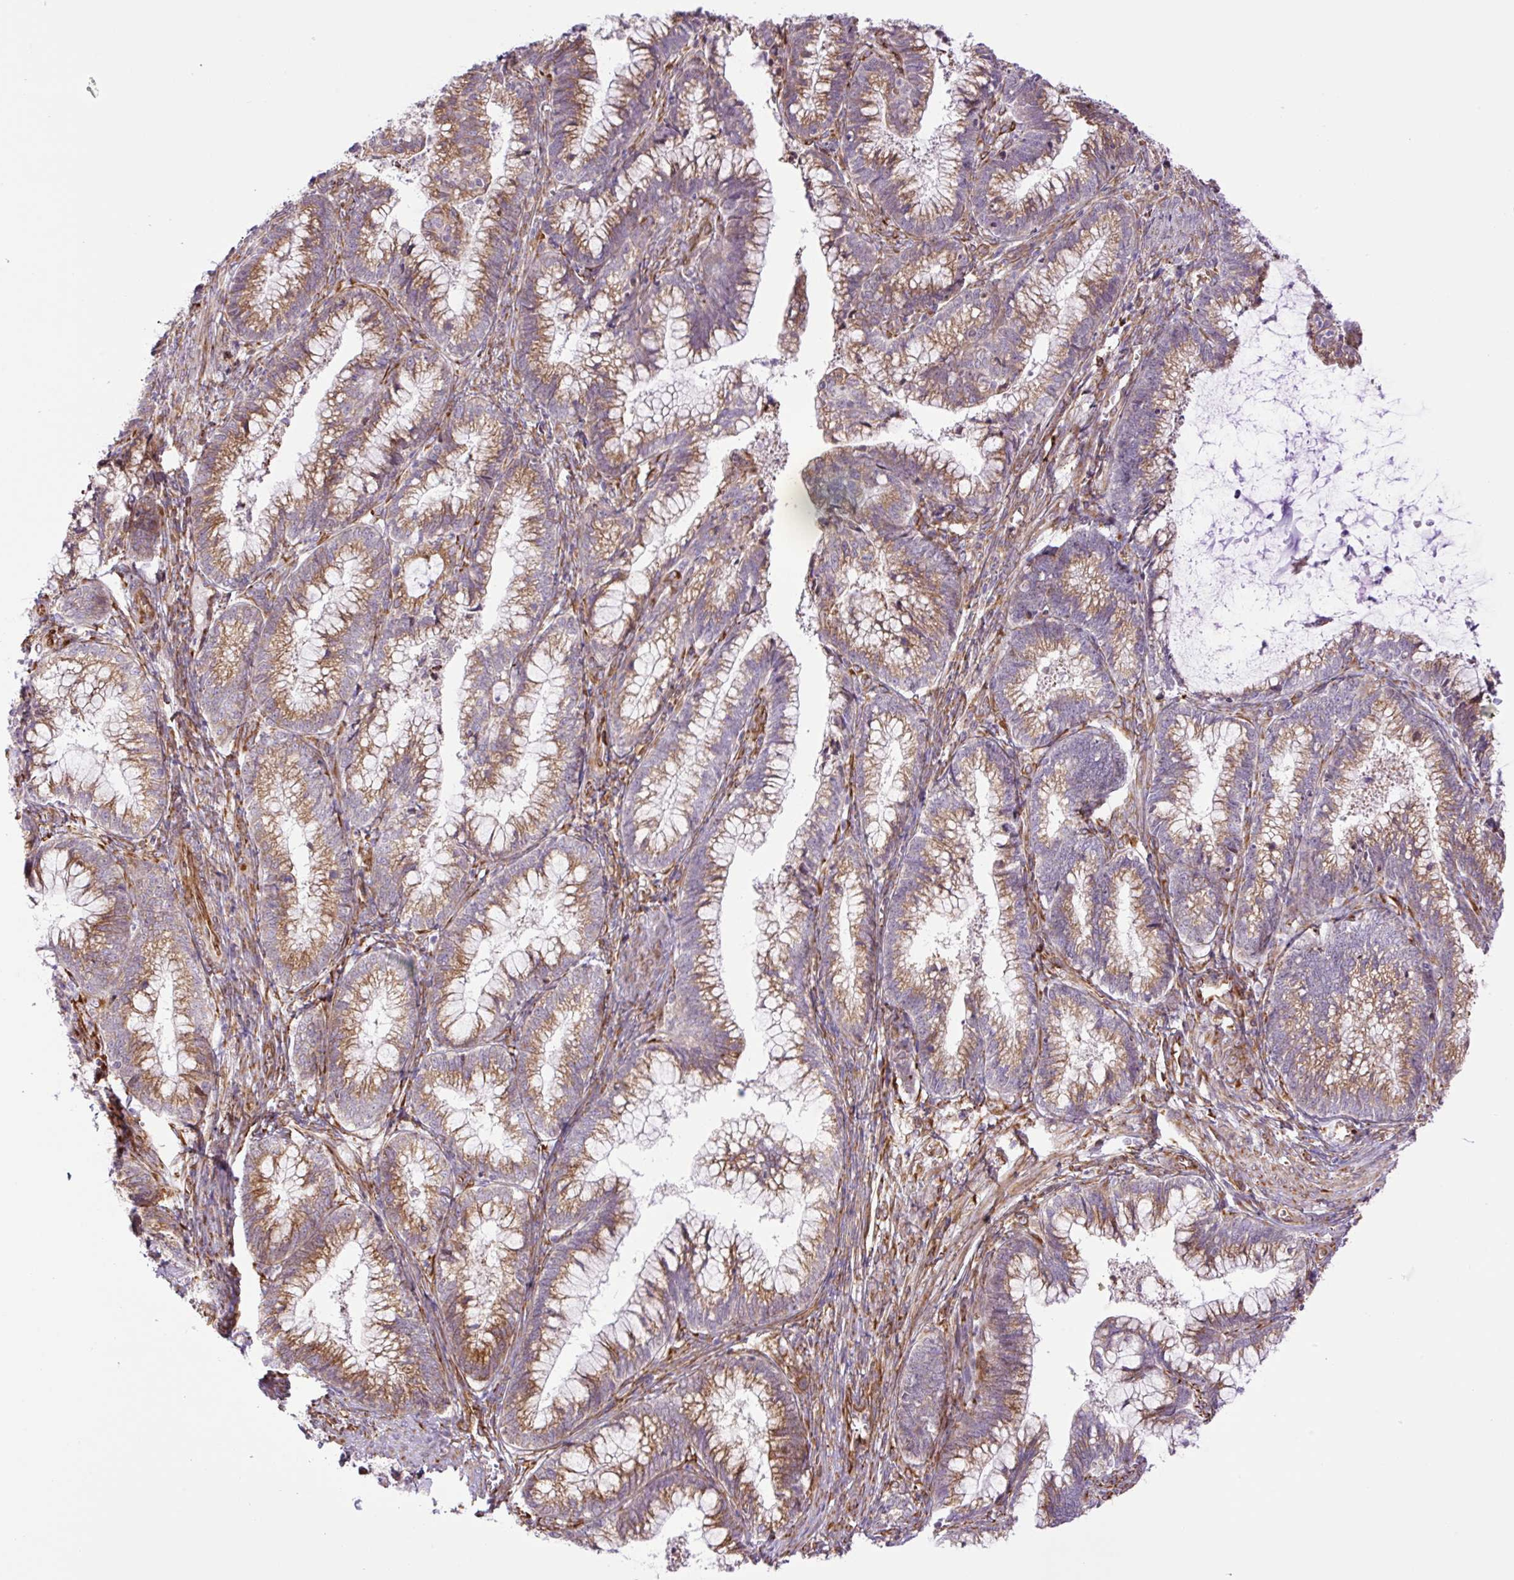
{"staining": {"intensity": "moderate", "quantity": ">75%", "location": "cytoplasmic/membranous"}, "tissue": "cervical cancer", "cell_type": "Tumor cells", "image_type": "cancer", "snomed": [{"axis": "morphology", "description": "Adenocarcinoma, NOS"}, {"axis": "topography", "description": "Cervix"}], "caption": "Cervical cancer (adenocarcinoma) was stained to show a protein in brown. There is medium levels of moderate cytoplasmic/membranous expression in approximately >75% of tumor cells.", "gene": "RAB30", "patient": {"sex": "female", "age": 44}}